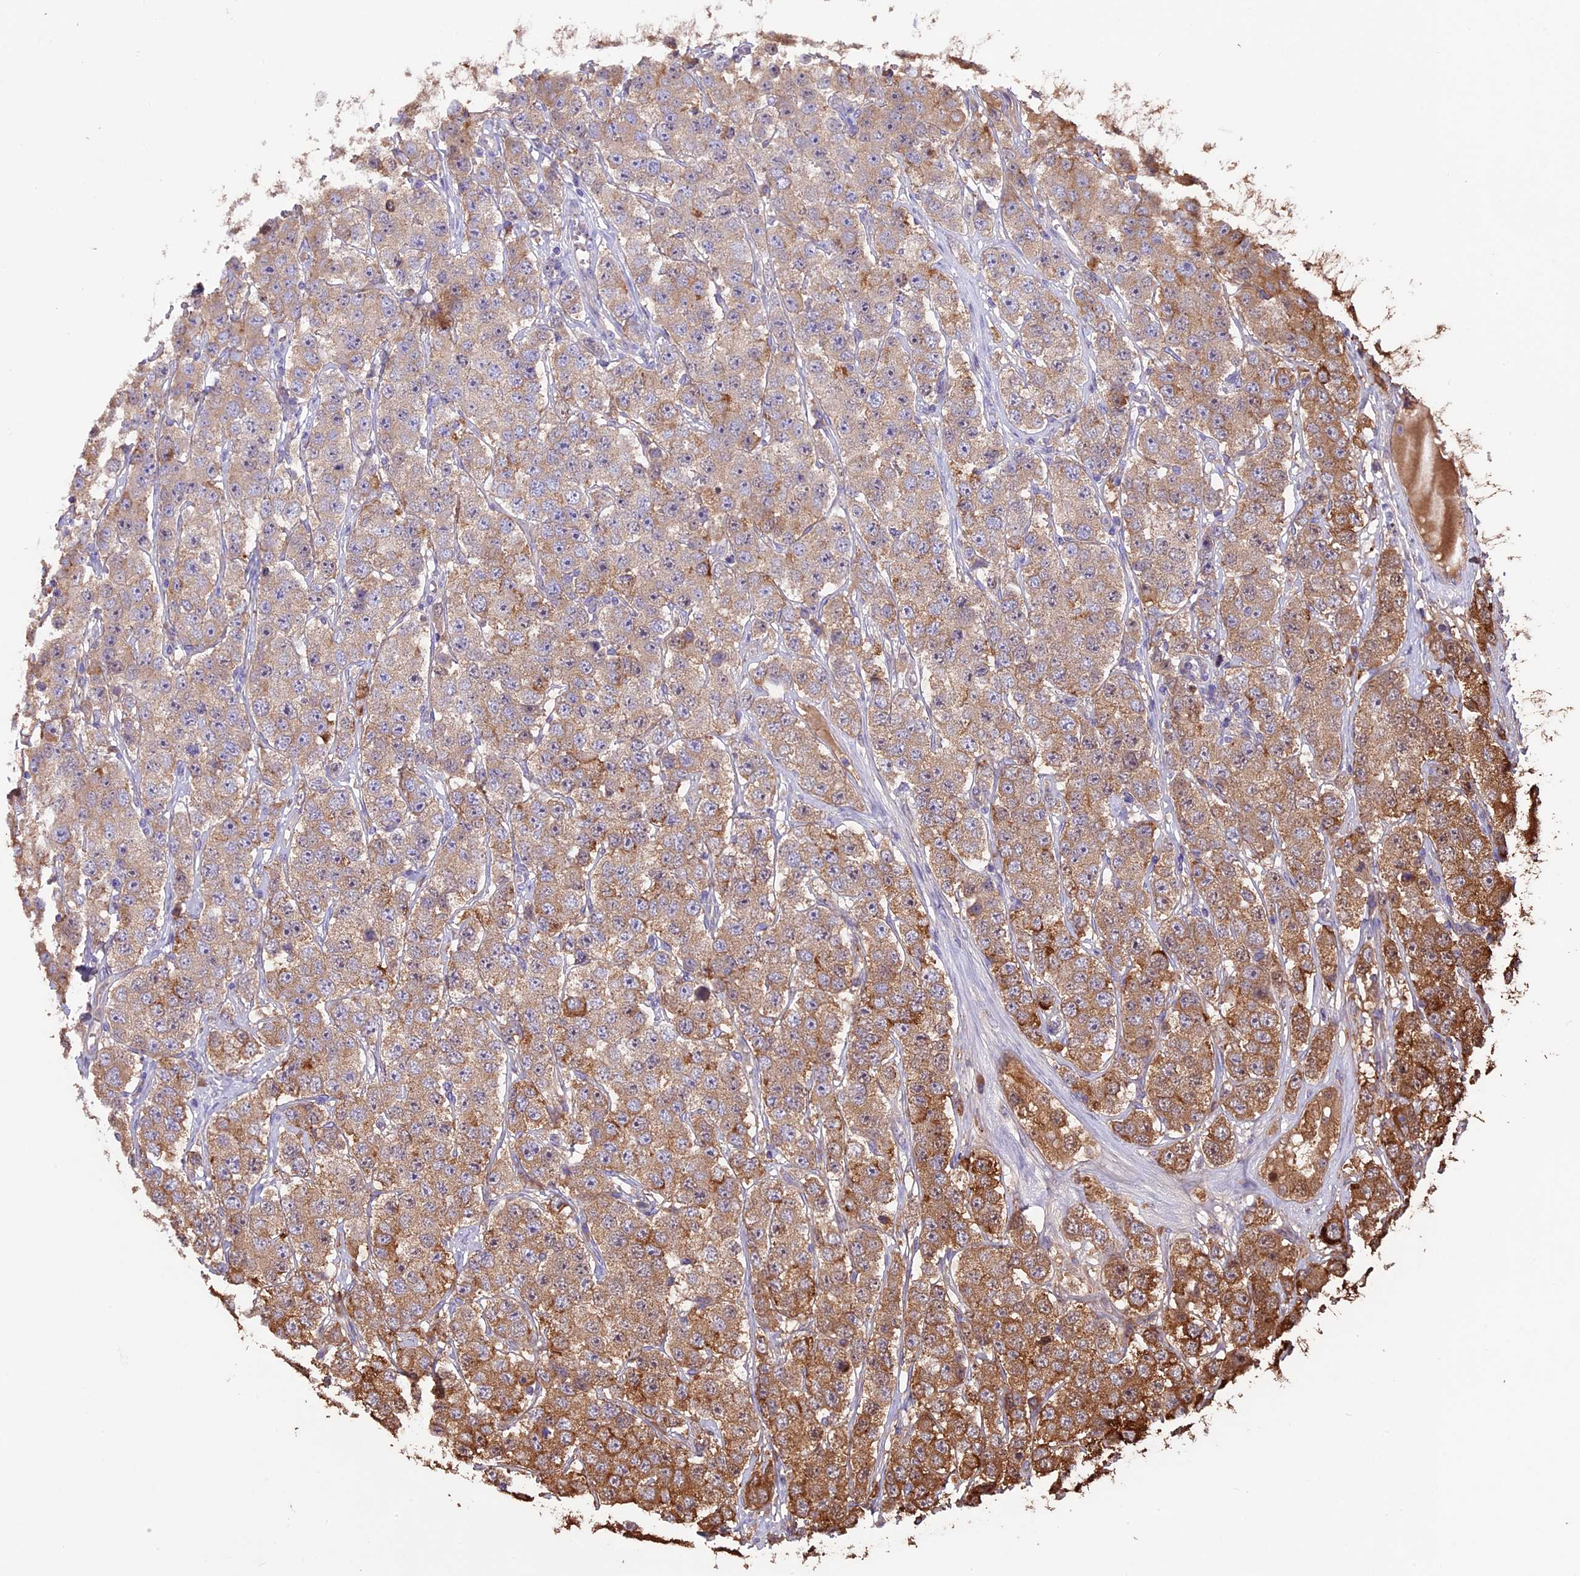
{"staining": {"intensity": "moderate", "quantity": "25%-75%", "location": "cytoplasmic/membranous"}, "tissue": "testis cancer", "cell_type": "Tumor cells", "image_type": "cancer", "snomed": [{"axis": "morphology", "description": "Seminoma, NOS"}, {"axis": "topography", "description": "Testis"}], "caption": "Immunohistochemistry staining of testis cancer, which shows medium levels of moderate cytoplasmic/membranous expression in approximately 25%-75% of tumor cells indicating moderate cytoplasmic/membranous protein expression. The staining was performed using DAB (brown) for protein detection and nuclei were counterstained in hematoxylin (blue).", "gene": "VWA3A", "patient": {"sex": "male", "age": 28}}